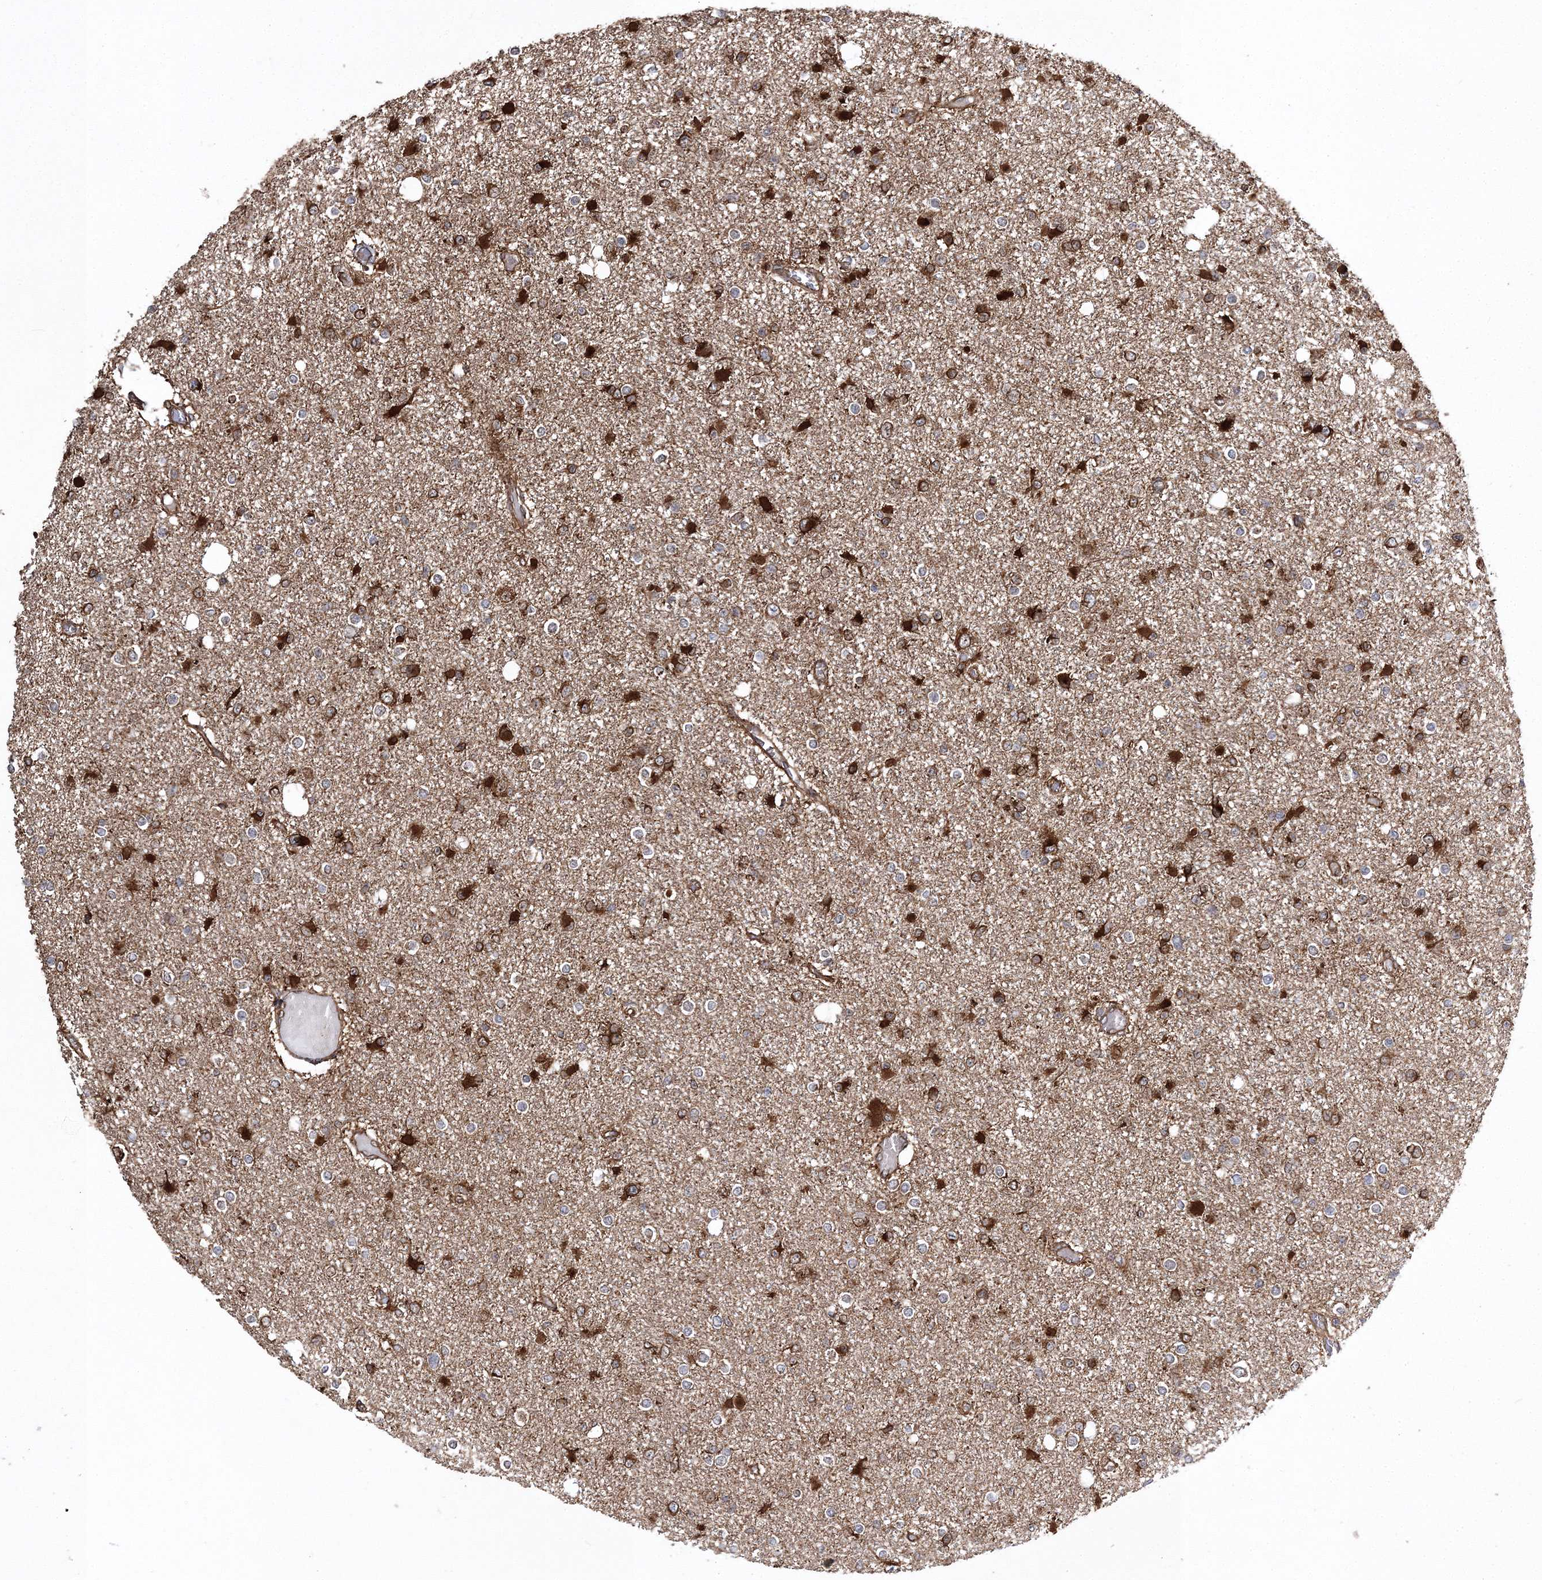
{"staining": {"intensity": "moderate", "quantity": "25%-75%", "location": "cytoplasmic/membranous"}, "tissue": "glioma", "cell_type": "Tumor cells", "image_type": "cancer", "snomed": [{"axis": "morphology", "description": "Glioma, malignant, Low grade"}, {"axis": "topography", "description": "Brain"}], "caption": "A brown stain labels moderate cytoplasmic/membranous staining of a protein in malignant glioma (low-grade) tumor cells. The staining was performed using DAB (3,3'-diaminobenzidine) to visualize the protein expression in brown, while the nuclei were stained in blue with hematoxylin (Magnification: 20x).", "gene": "SCRN3", "patient": {"sex": "female", "age": 22}}